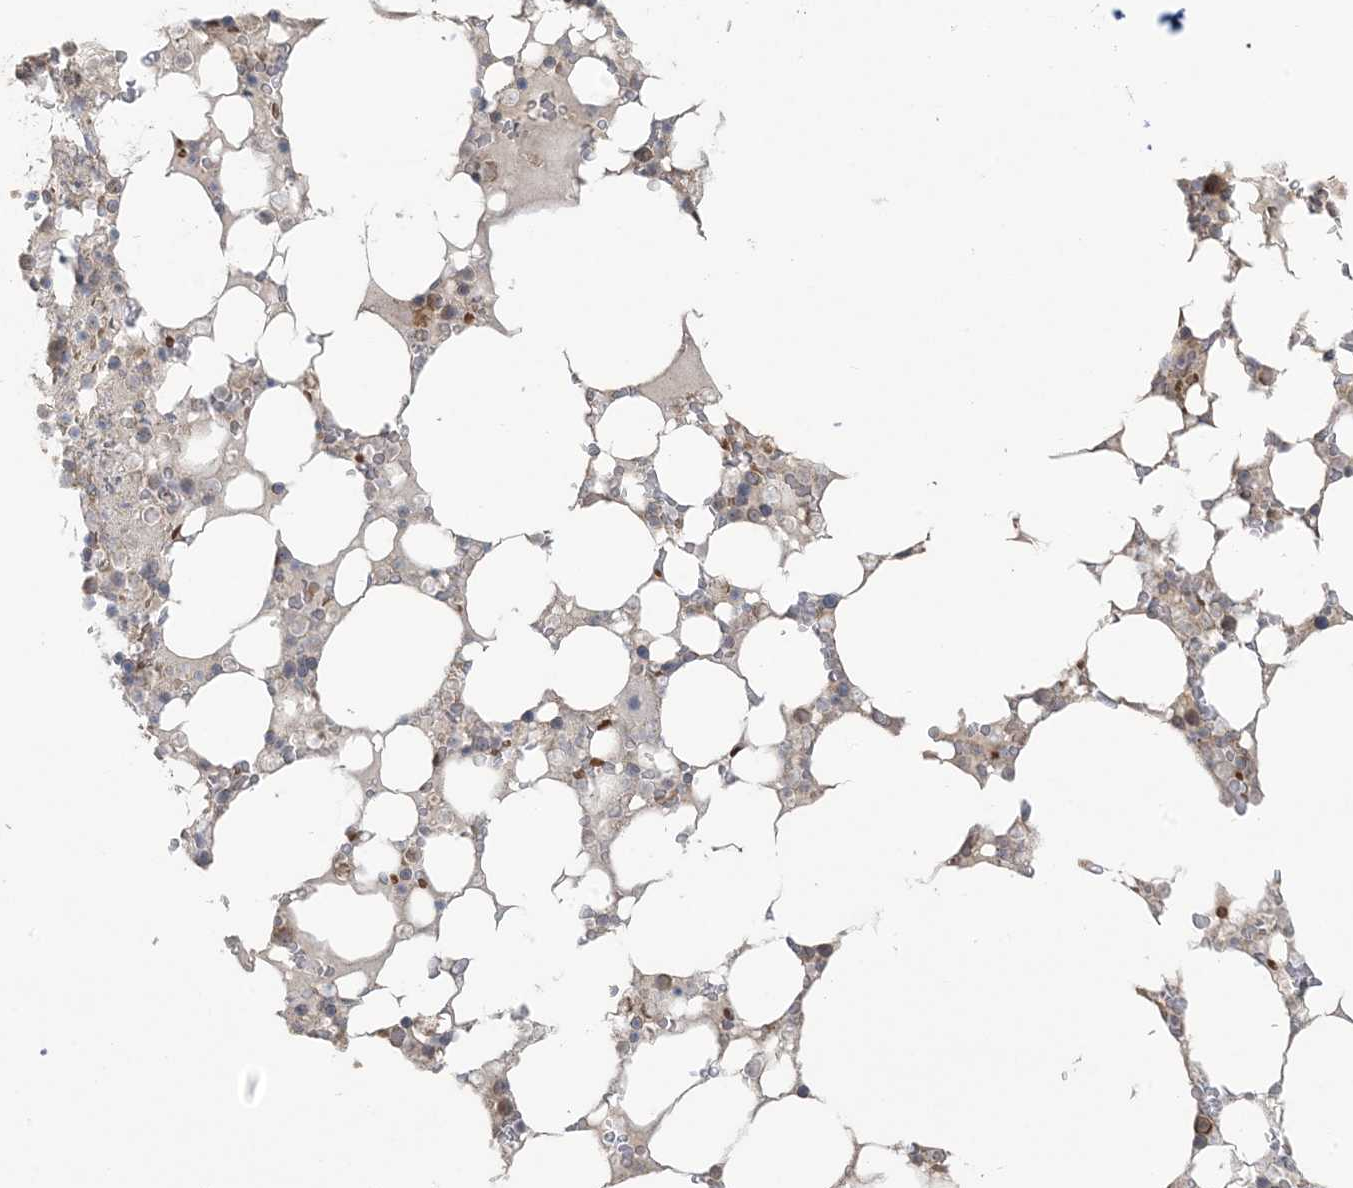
{"staining": {"intensity": "moderate", "quantity": "<25%", "location": "cytoplasmic/membranous"}, "tissue": "bone marrow", "cell_type": "Hematopoietic cells", "image_type": "normal", "snomed": [{"axis": "morphology", "description": "Normal tissue, NOS"}, {"axis": "topography", "description": "Bone marrow"}], "caption": "Protein staining by immunohistochemistry (IHC) displays moderate cytoplasmic/membranous positivity in about <25% of hematopoietic cells in unremarkable bone marrow.", "gene": "KLHL18", "patient": {"sex": "male", "age": 58}}